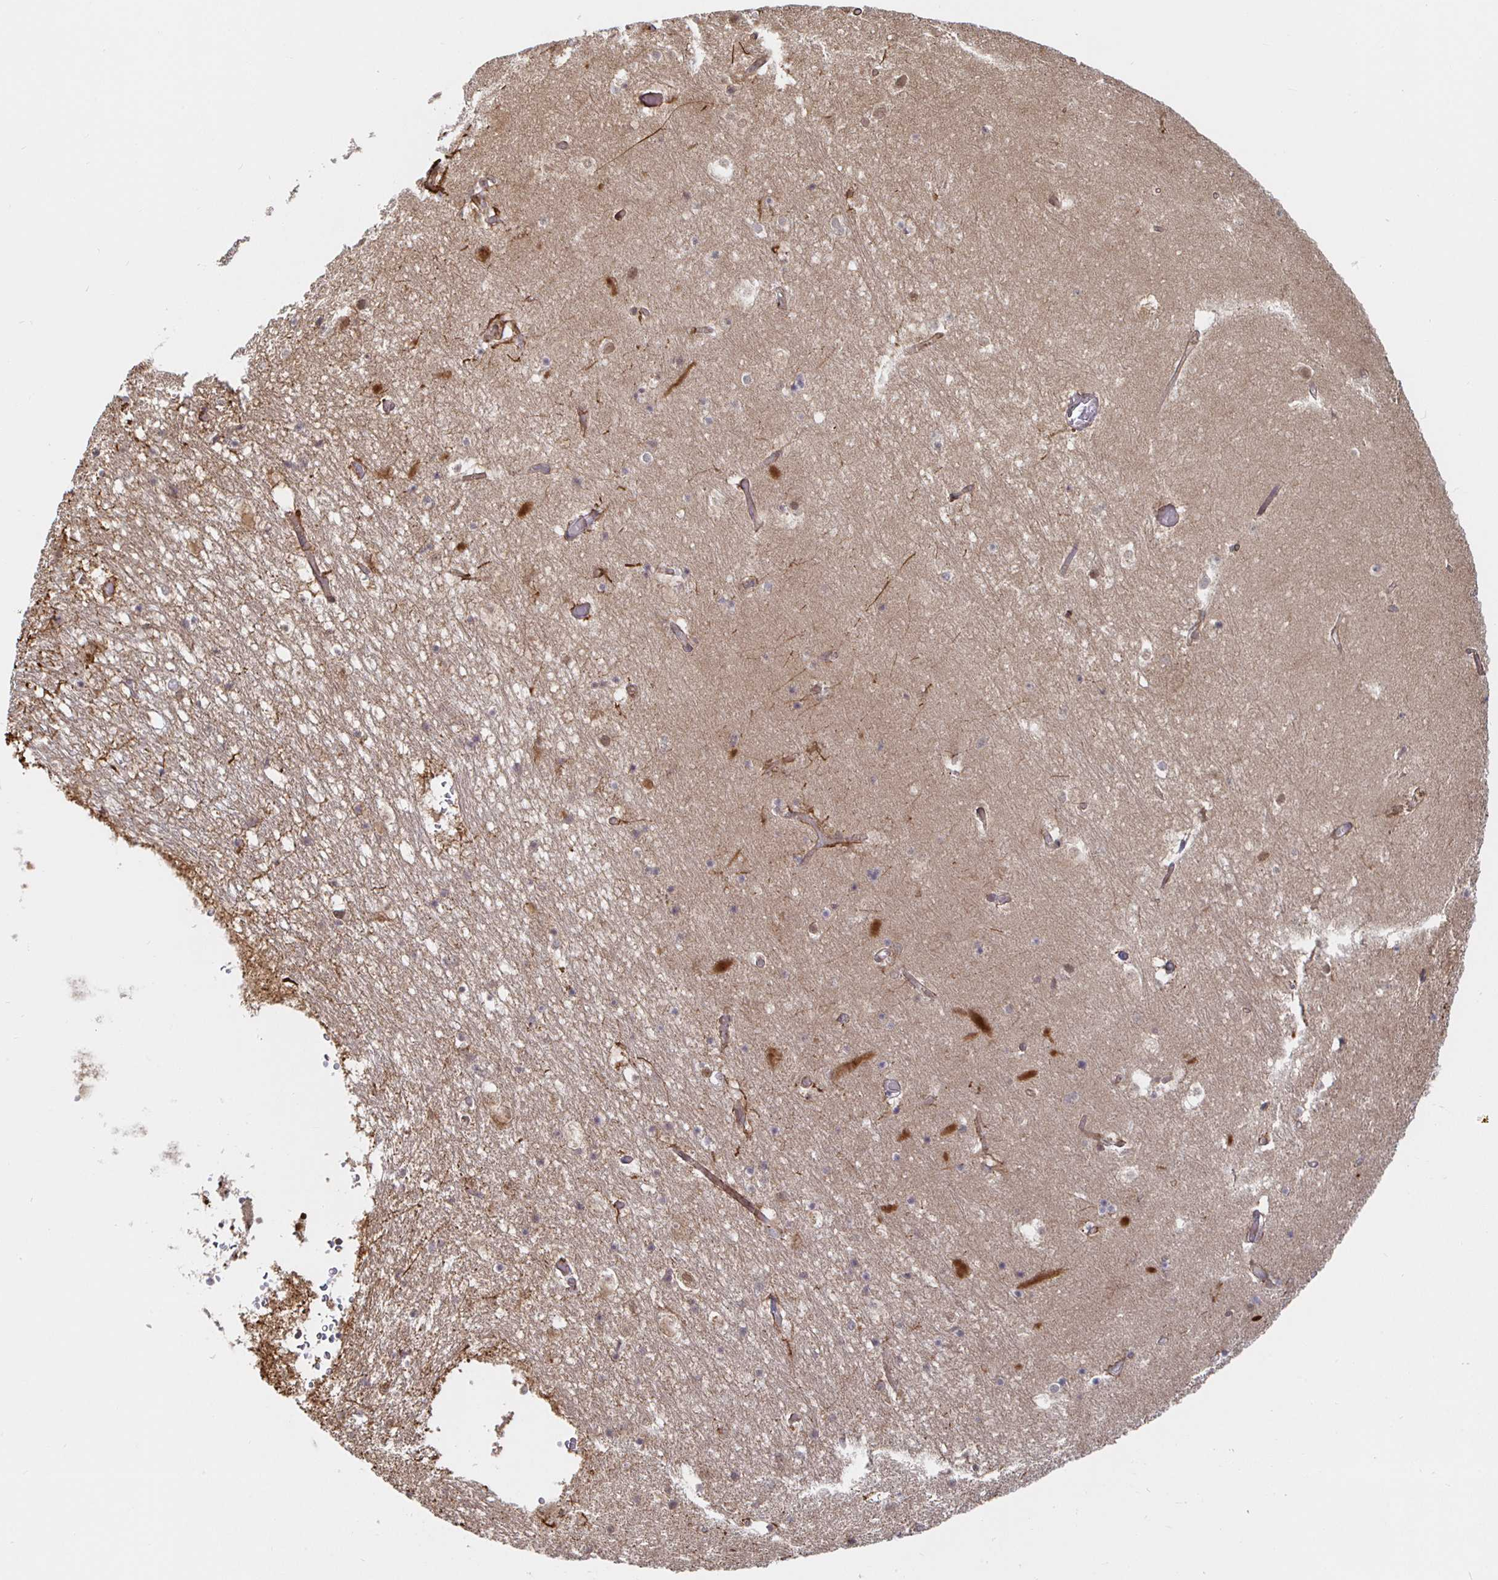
{"staining": {"intensity": "negative", "quantity": "none", "location": "none"}, "tissue": "hippocampus", "cell_type": "Glial cells", "image_type": "normal", "snomed": [{"axis": "morphology", "description": "Normal tissue, NOS"}, {"axis": "topography", "description": "Hippocampus"}], "caption": "DAB immunohistochemical staining of unremarkable hippocampus demonstrates no significant positivity in glial cells. (DAB immunohistochemistry with hematoxylin counter stain).", "gene": "STRAP", "patient": {"sex": "female", "age": 52}}